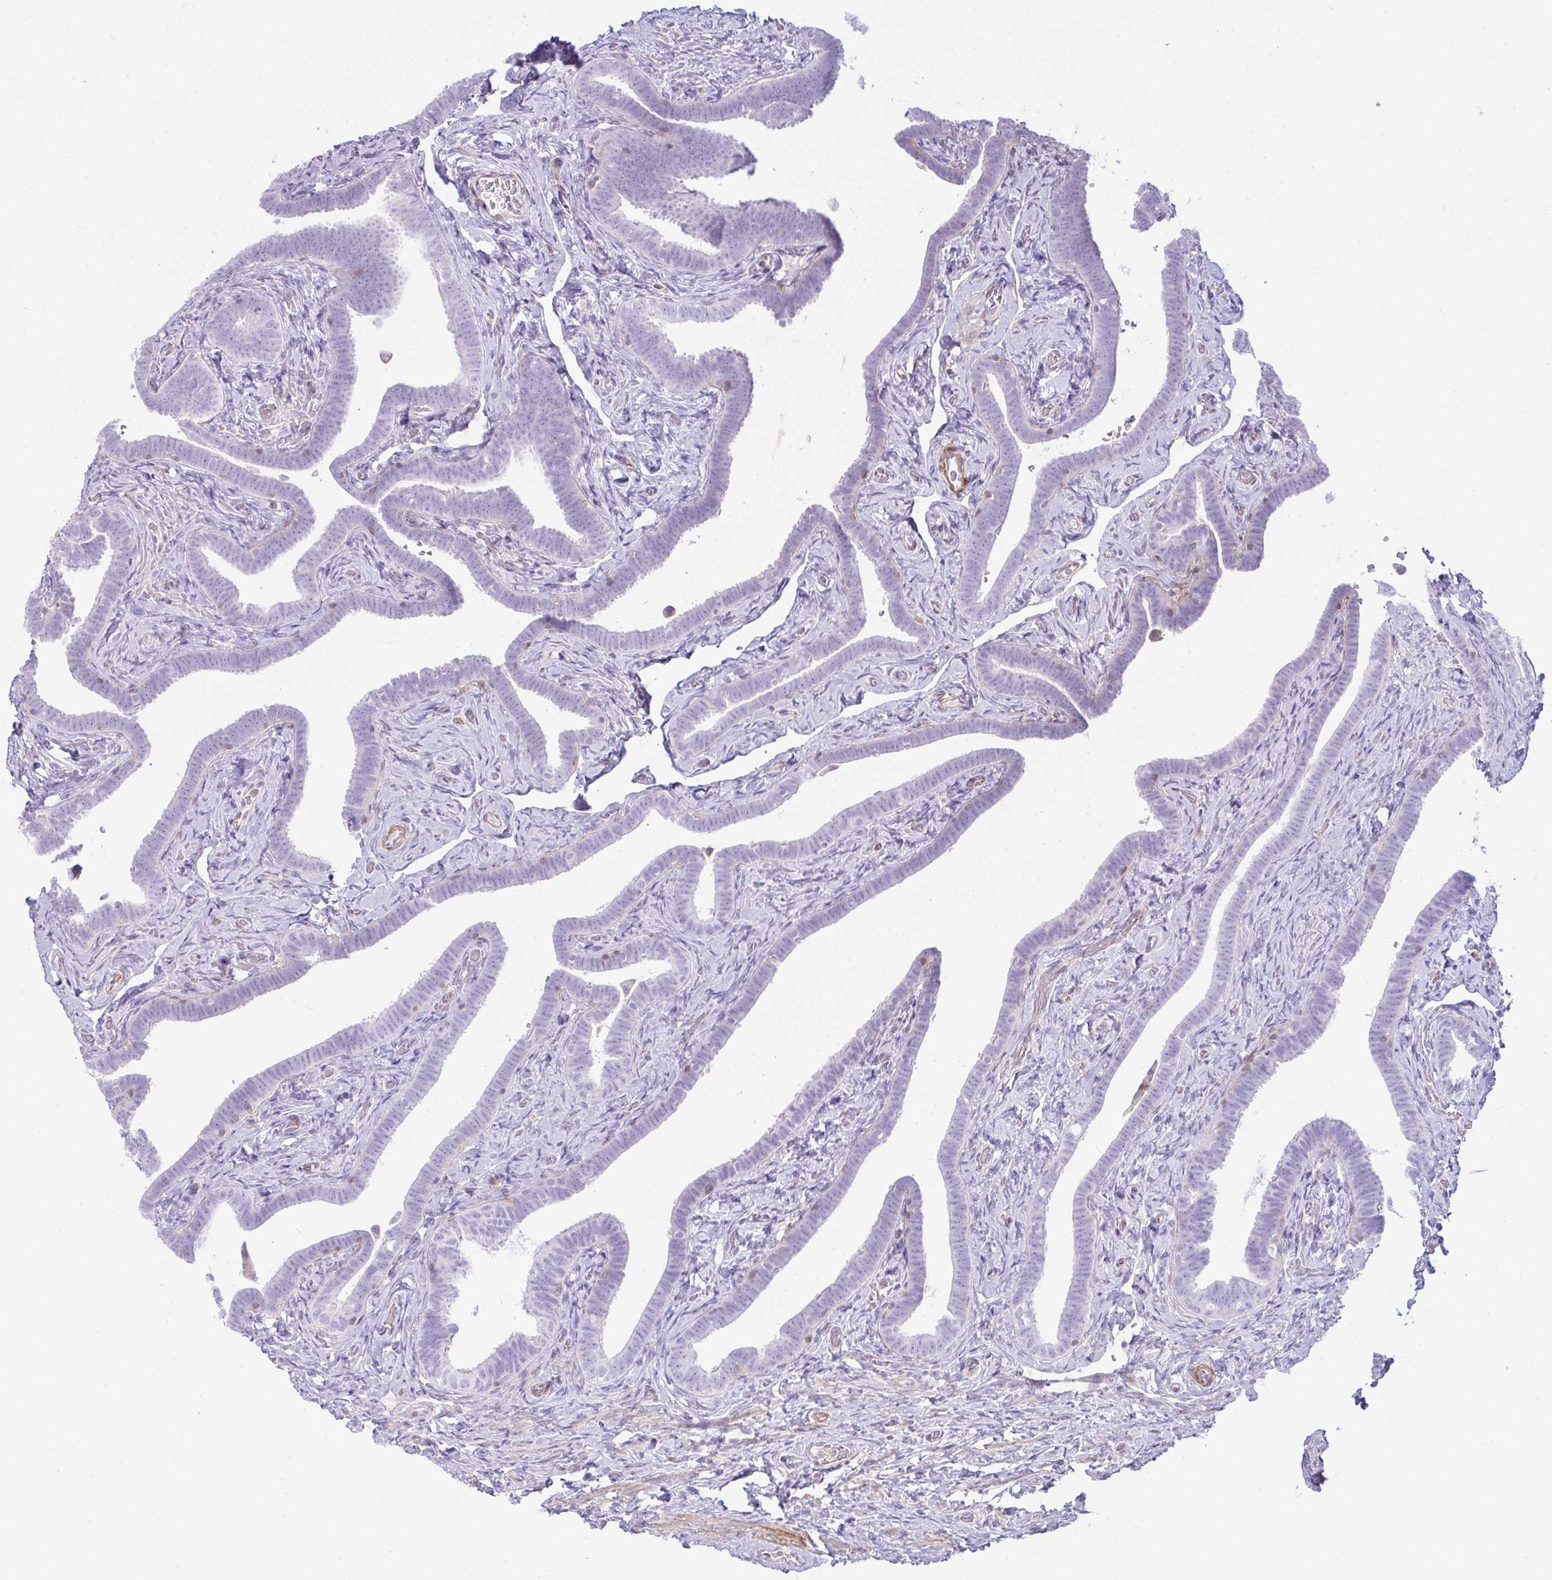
{"staining": {"intensity": "negative", "quantity": "none", "location": "none"}, "tissue": "fallopian tube", "cell_type": "Glandular cells", "image_type": "normal", "snomed": [{"axis": "morphology", "description": "Normal tissue, NOS"}, {"axis": "topography", "description": "Fallopian tube"}], "caption": "A high-resolution photomicrograph shows immunohistochemistry staining of normal fallopian tube, which exhibits no significant positivity in glandular cells. Nuclei are stained in blue.", "gene": "CDRT15", "patient": {"sex": "female", "age": 69}}